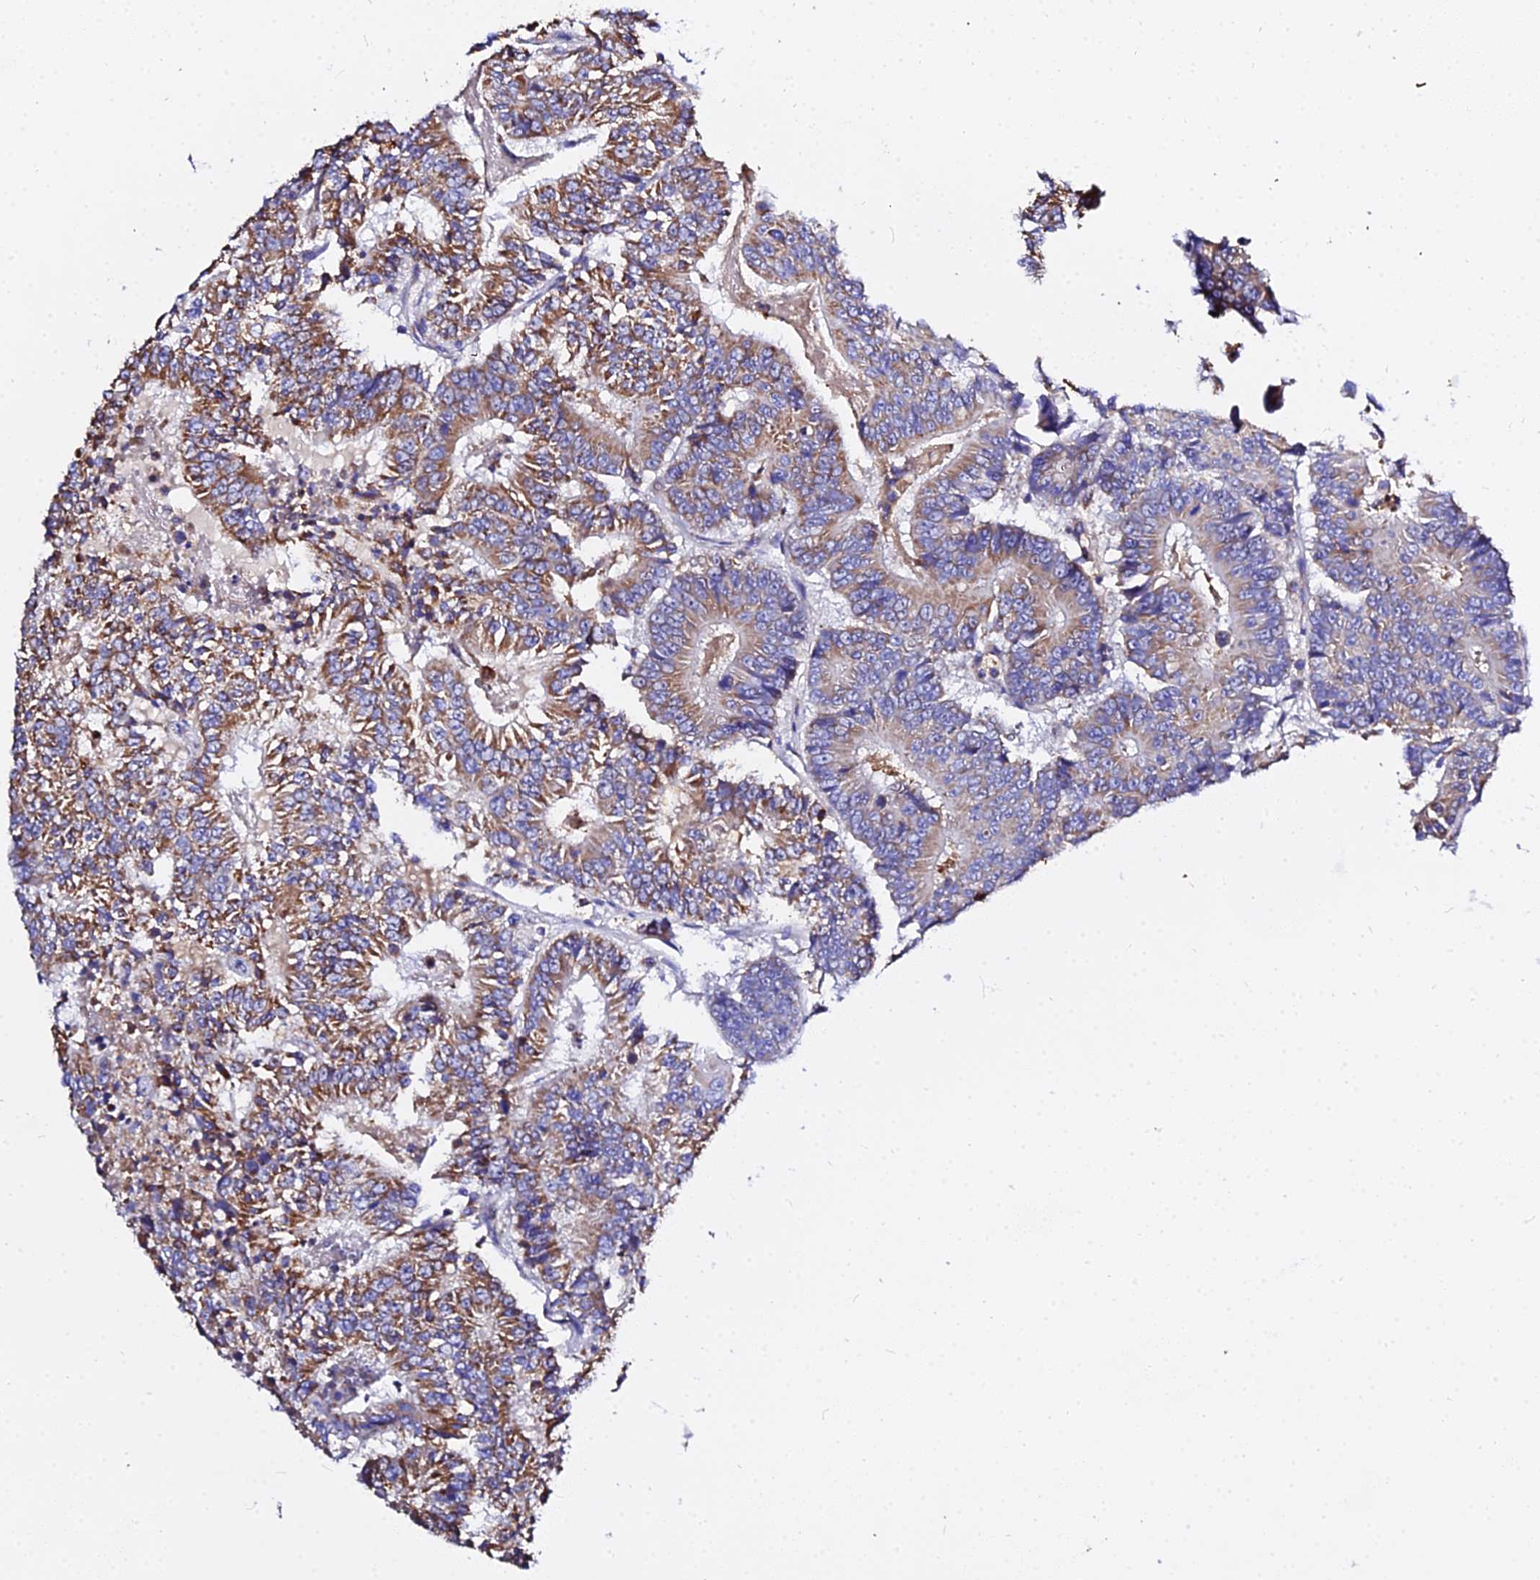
{"staining": {"intensity": "moderate", "quantity": "25%-75%", "location": "cytoplasmic/membranous"}, "tissue": "colorectal cancer", "cell_type": "Tumor cells", "image_type": "cancer", "snomed": [{"axis": "morphology", "description": "Adenocarcinoma, NOS"}, {"axis": "topography", "description": "Colon"}], "caption": "Protein staining of colorectal cancer (adenocarcinoma) tissue exhibits moderate cytoplasmic/membranous expression in approximately 25%-75% of tumor cells.", "gene": "ZNF573", "patient": {"sex": "male", "age": 83}}